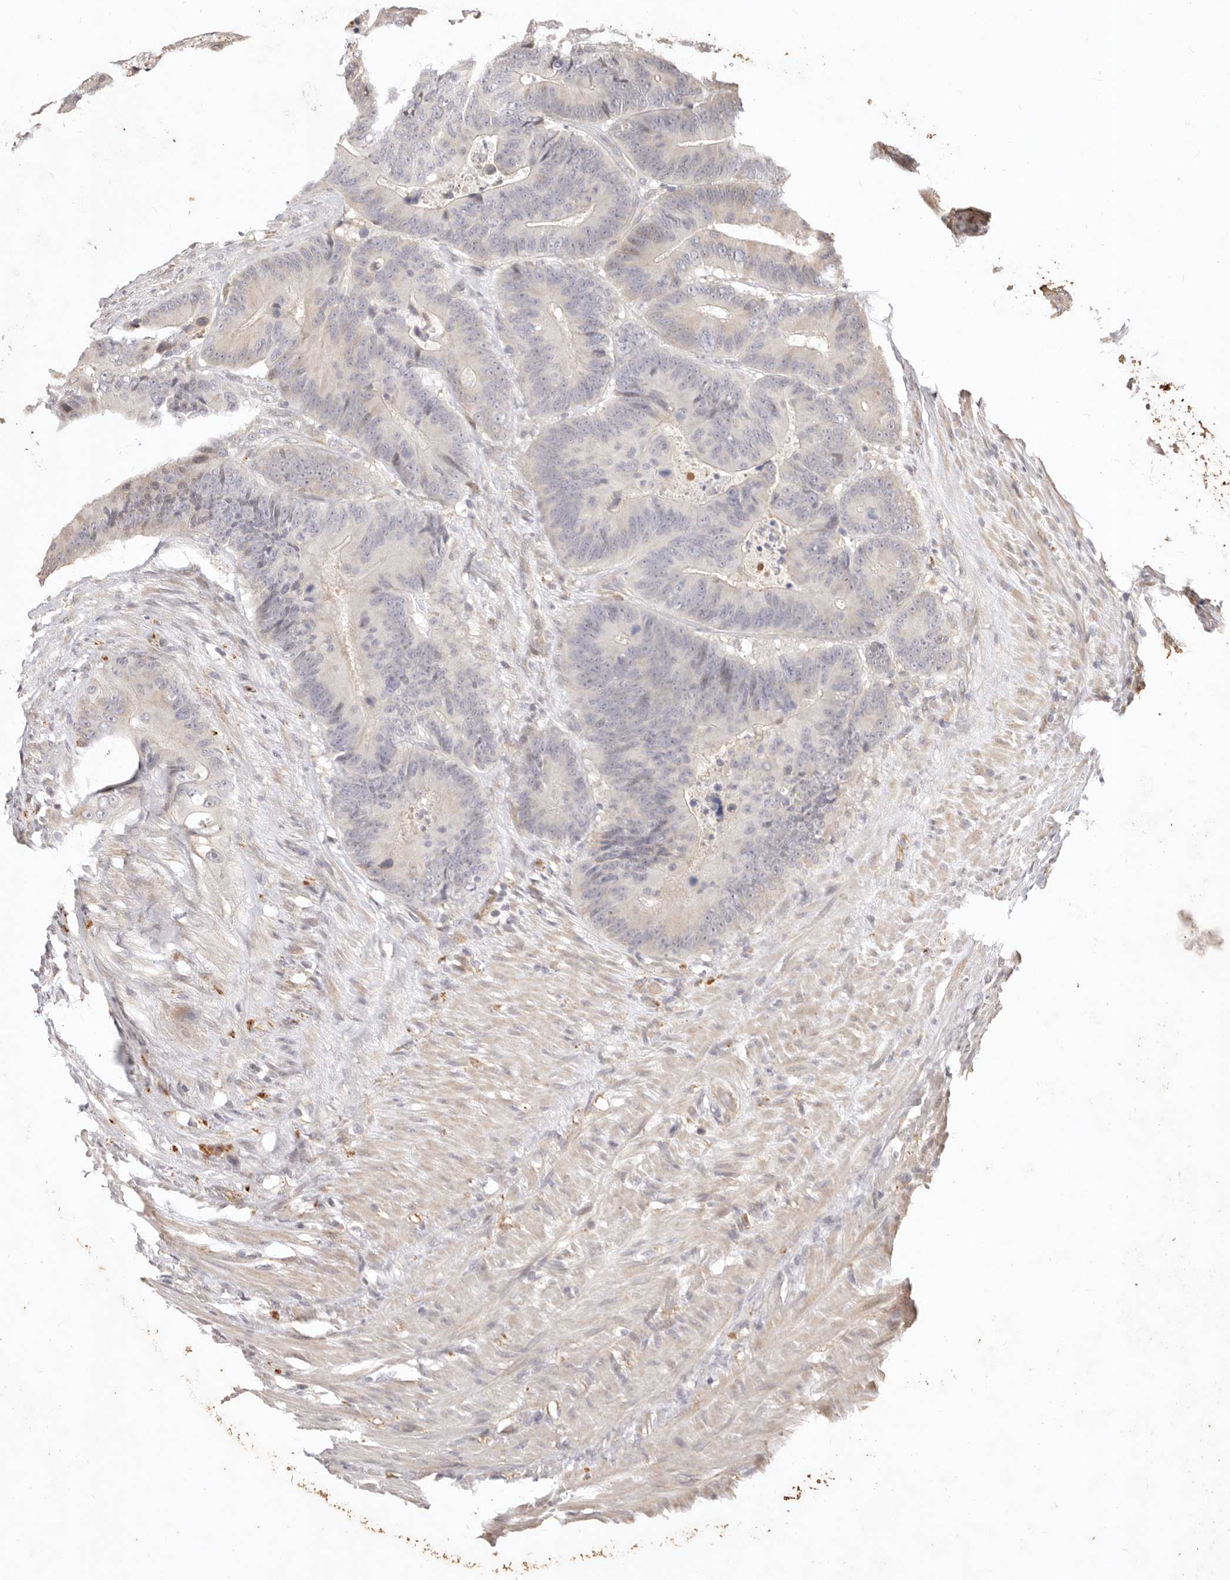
{"staining": {"intensity": "negative", "quantity": "none", "location": "none"}, "tissue": "colorectal cancer", "cell_type": "Tumor cells", "image_type": "cancer", "snomed": [{"axis": "morphology", "description": "Adenocarcinoma, NOS"}, {"axis": "topography", "description": "Colon"}], "caption": "Immunohistochemistry of adenocarcinoma (colorectal) reveals no positivity in tumor cells.", "gene": "KIF9", "patient": {"sex": "male", "age": 83}}